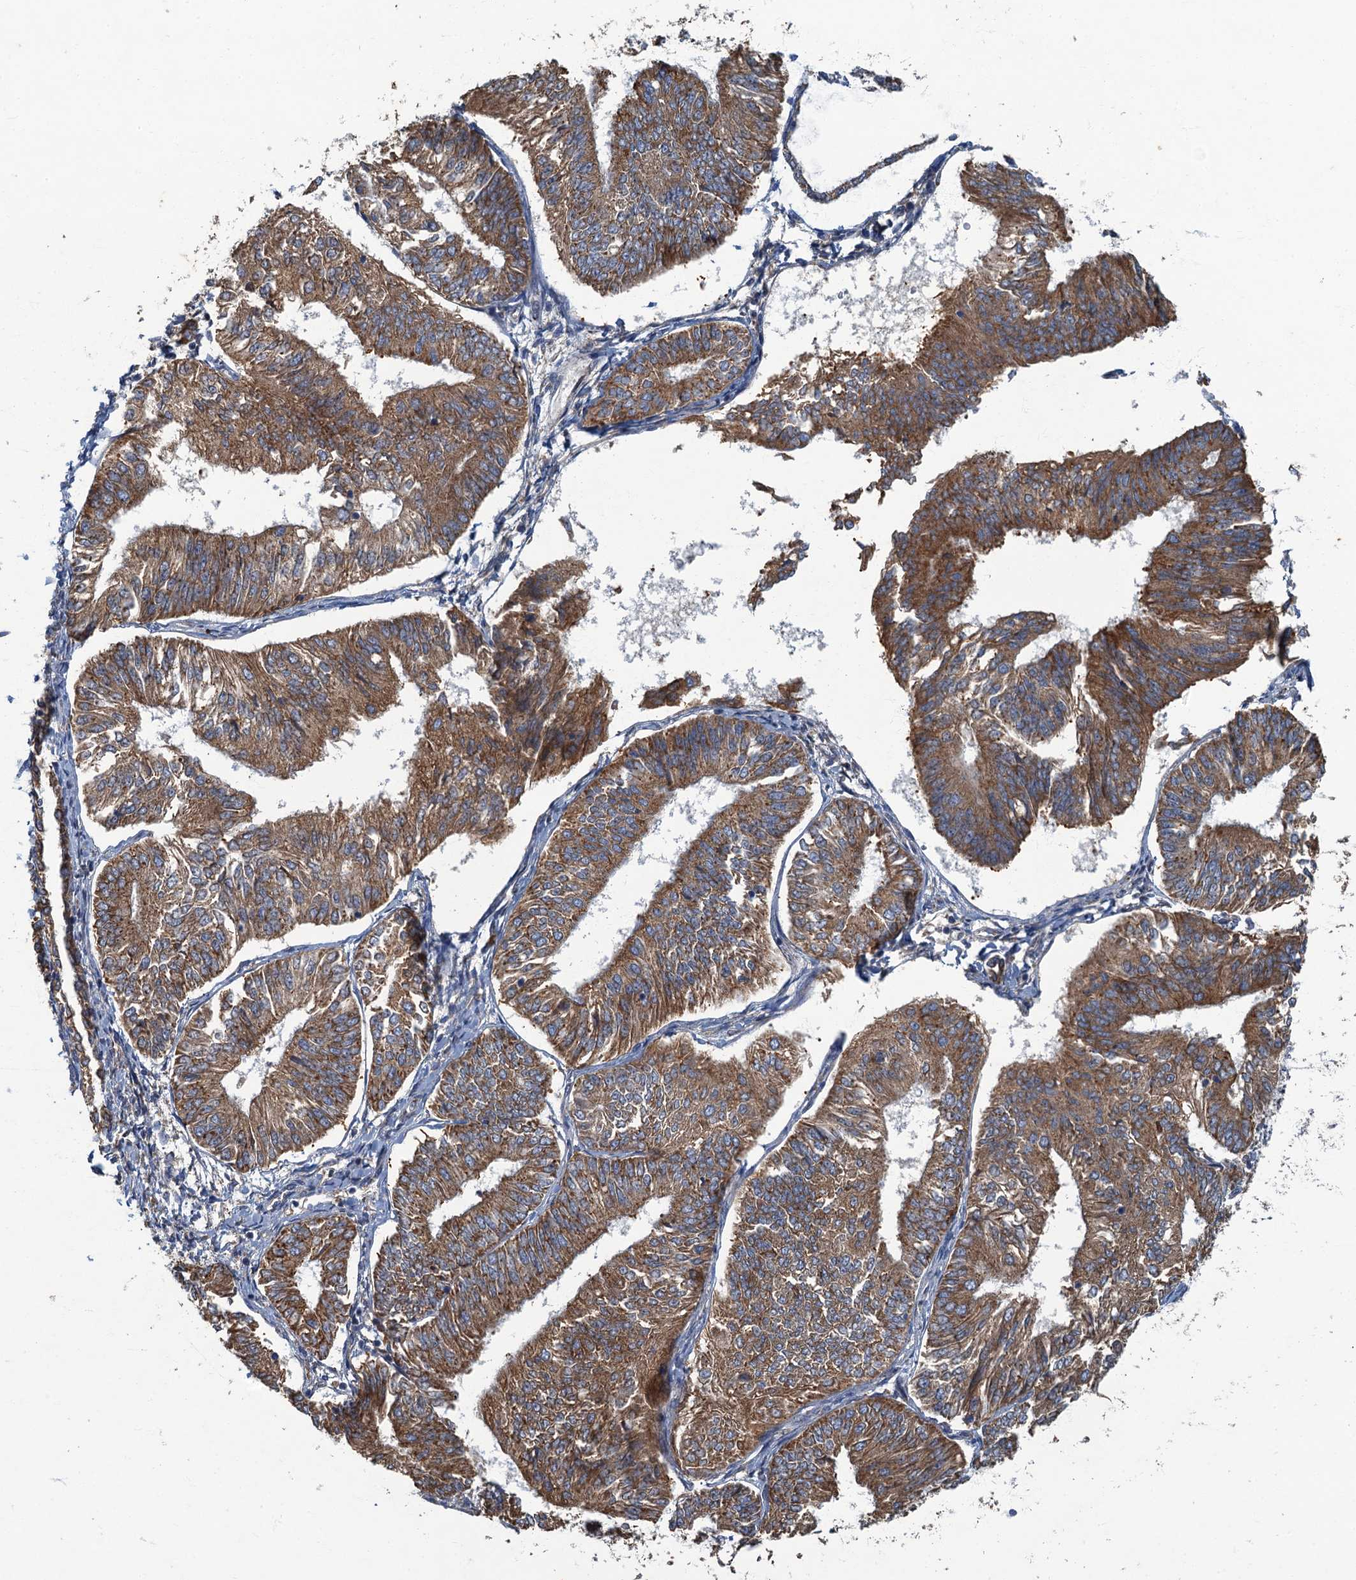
{"staining": {"intensity": "moderate", "quantity": ">75%", "location": "cytoplasmic/membranous"}, "tissue": "endometrial cancer", "cell_type": "Tumor cells", "image_type": "cancer", "snomed": [{"axis": "morphology", "description": "Adenocarcinoma, NOS"}, {"axis": "topography", "description": "Endometrium"}], "caption": "Immunohistochemistry histopathology image of neoplastic tissue: endometrial cancer (adenocarcinoma) stained using immunohistochemistry (IHC) reveals medium levels of moderate protein expression localized specifically in the cytoplasmic/membranous of tumor cells, appearing as a cytoplasmic/membranous brown color.", "gene": "SPDYC", "patient": {"sex": "female", "age": 58}}